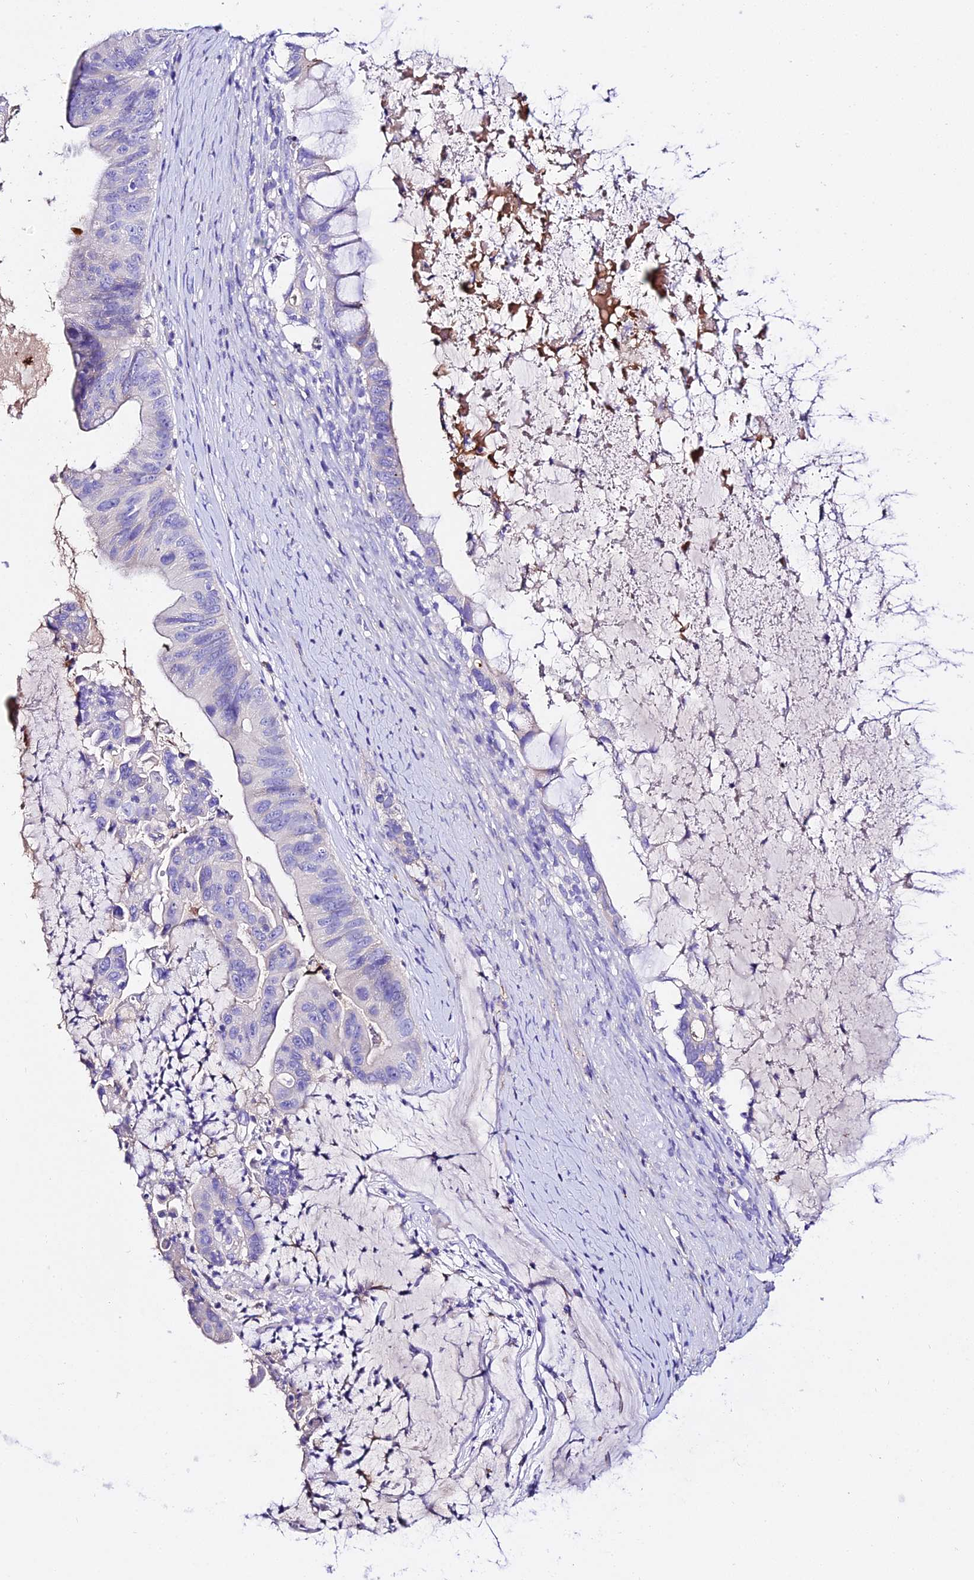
{"staining": {"intensity": "negative", "quantity": "none", "location": "none"}, "tissue": "ovarian cancer", "cell_type": "Tumor cells", "image_type": "cancer", "snomed": [{"axis": "morphology", "description": "Cystadenocarcinoma, mucinous, NOS"}, {"axis": "topography", "description": "Ovary"}], "caption": "Human ovarian mucinous cystadenocarcinoma stained for a protein using IHC shows no positivity in tumor cells.", "gene": "TMEM117", "patient": {"sex": "female", "age": 61}}